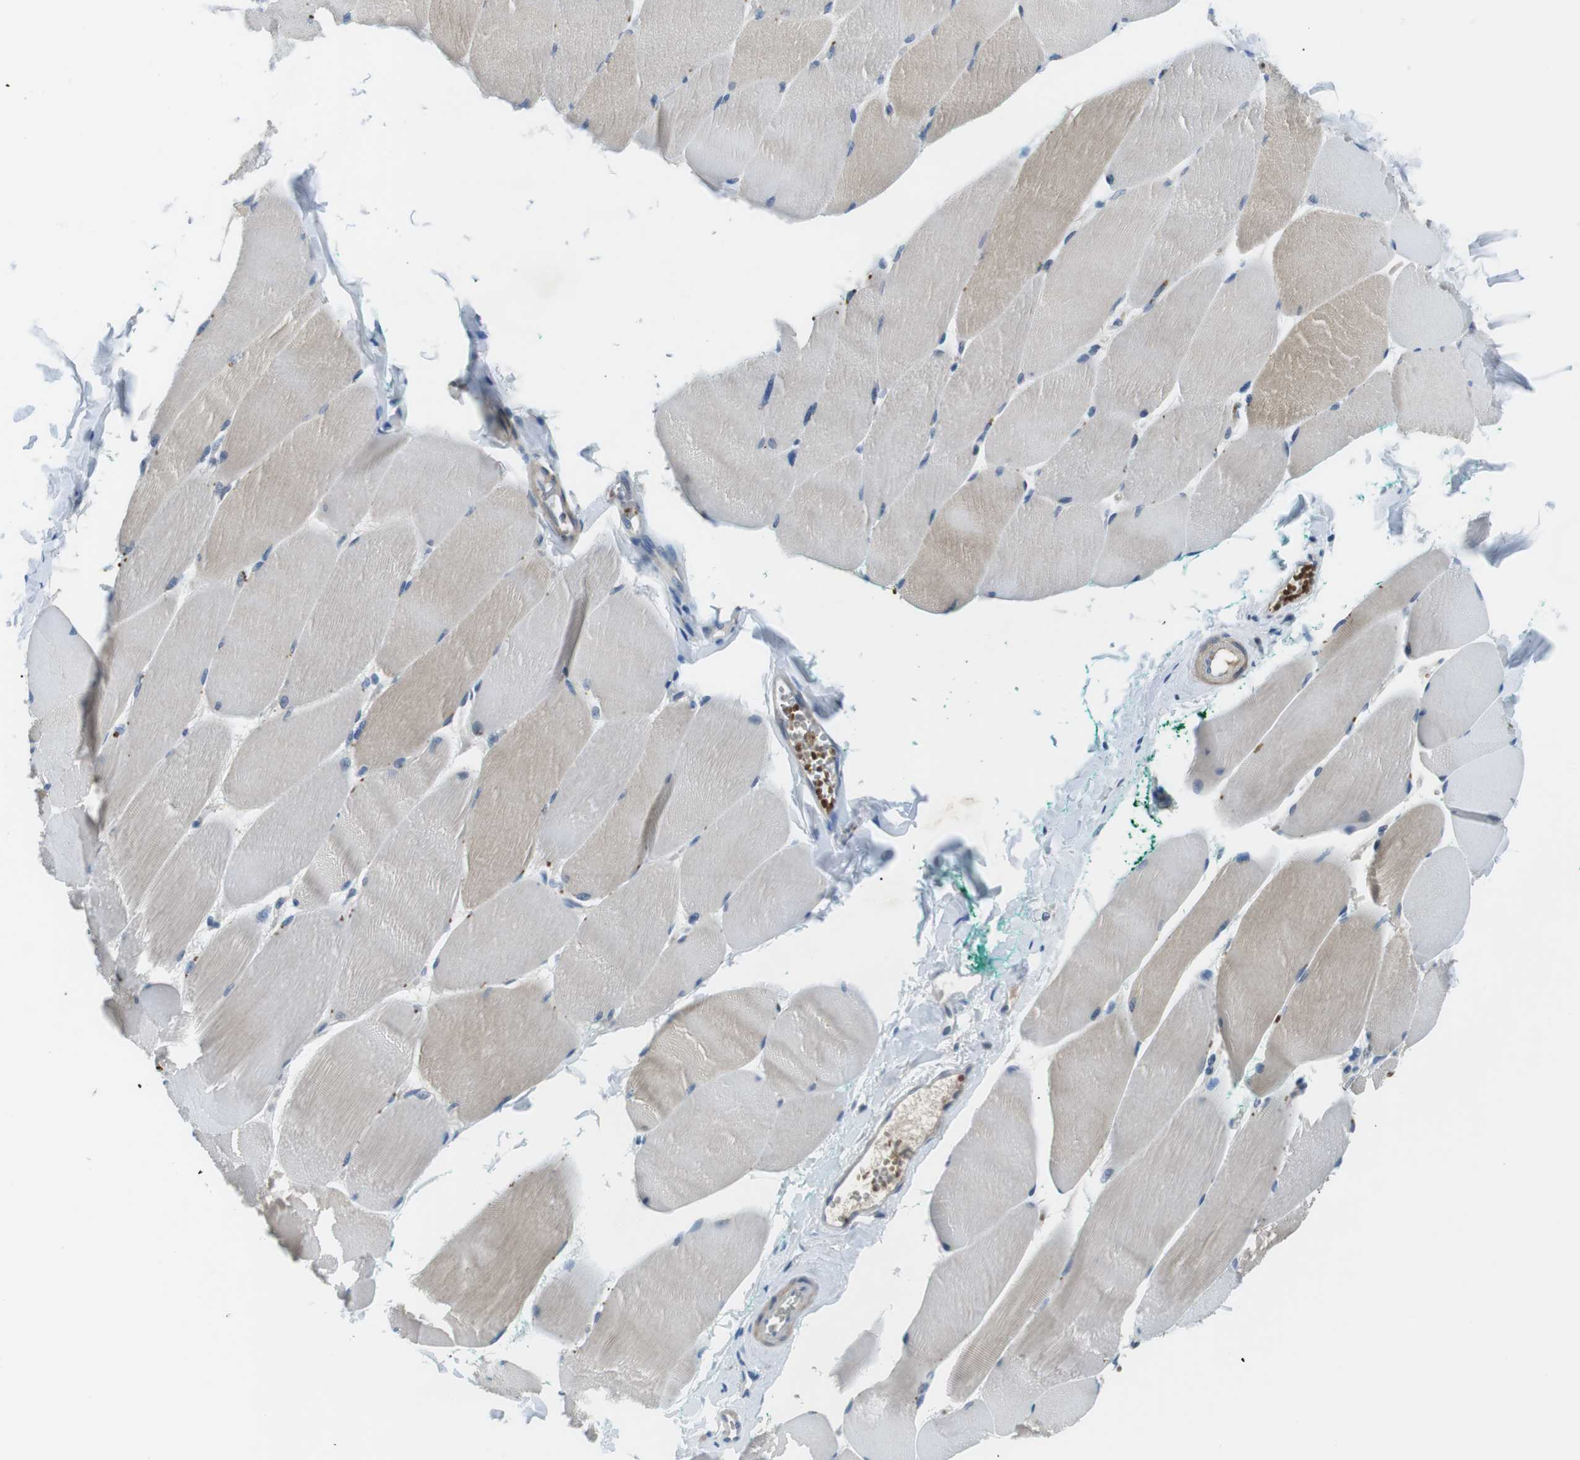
{"staining": {"intensity": "negative", "quantity": "none", "location": "none"}, "tissue": "skeletal muscle", "cell_type": "Myocytes", "image_type": "normal", "snomed": [{"axis": "morphology", "description": "Normal tissue, NOS"}, {"axis": "morphology", "description": "Squamous cell carcinoma, NOS"}, {"axis": "topography", "description": "Skeletal muscle"}], "caption": "This image is of normal skeletal muscle stained with IHC to label a protein in brown with the nuclei are counter-stained blue. There is no positivity in myocytes.", "gene": "WSCD1", "patient": {"sex": "male", "age": 51}}